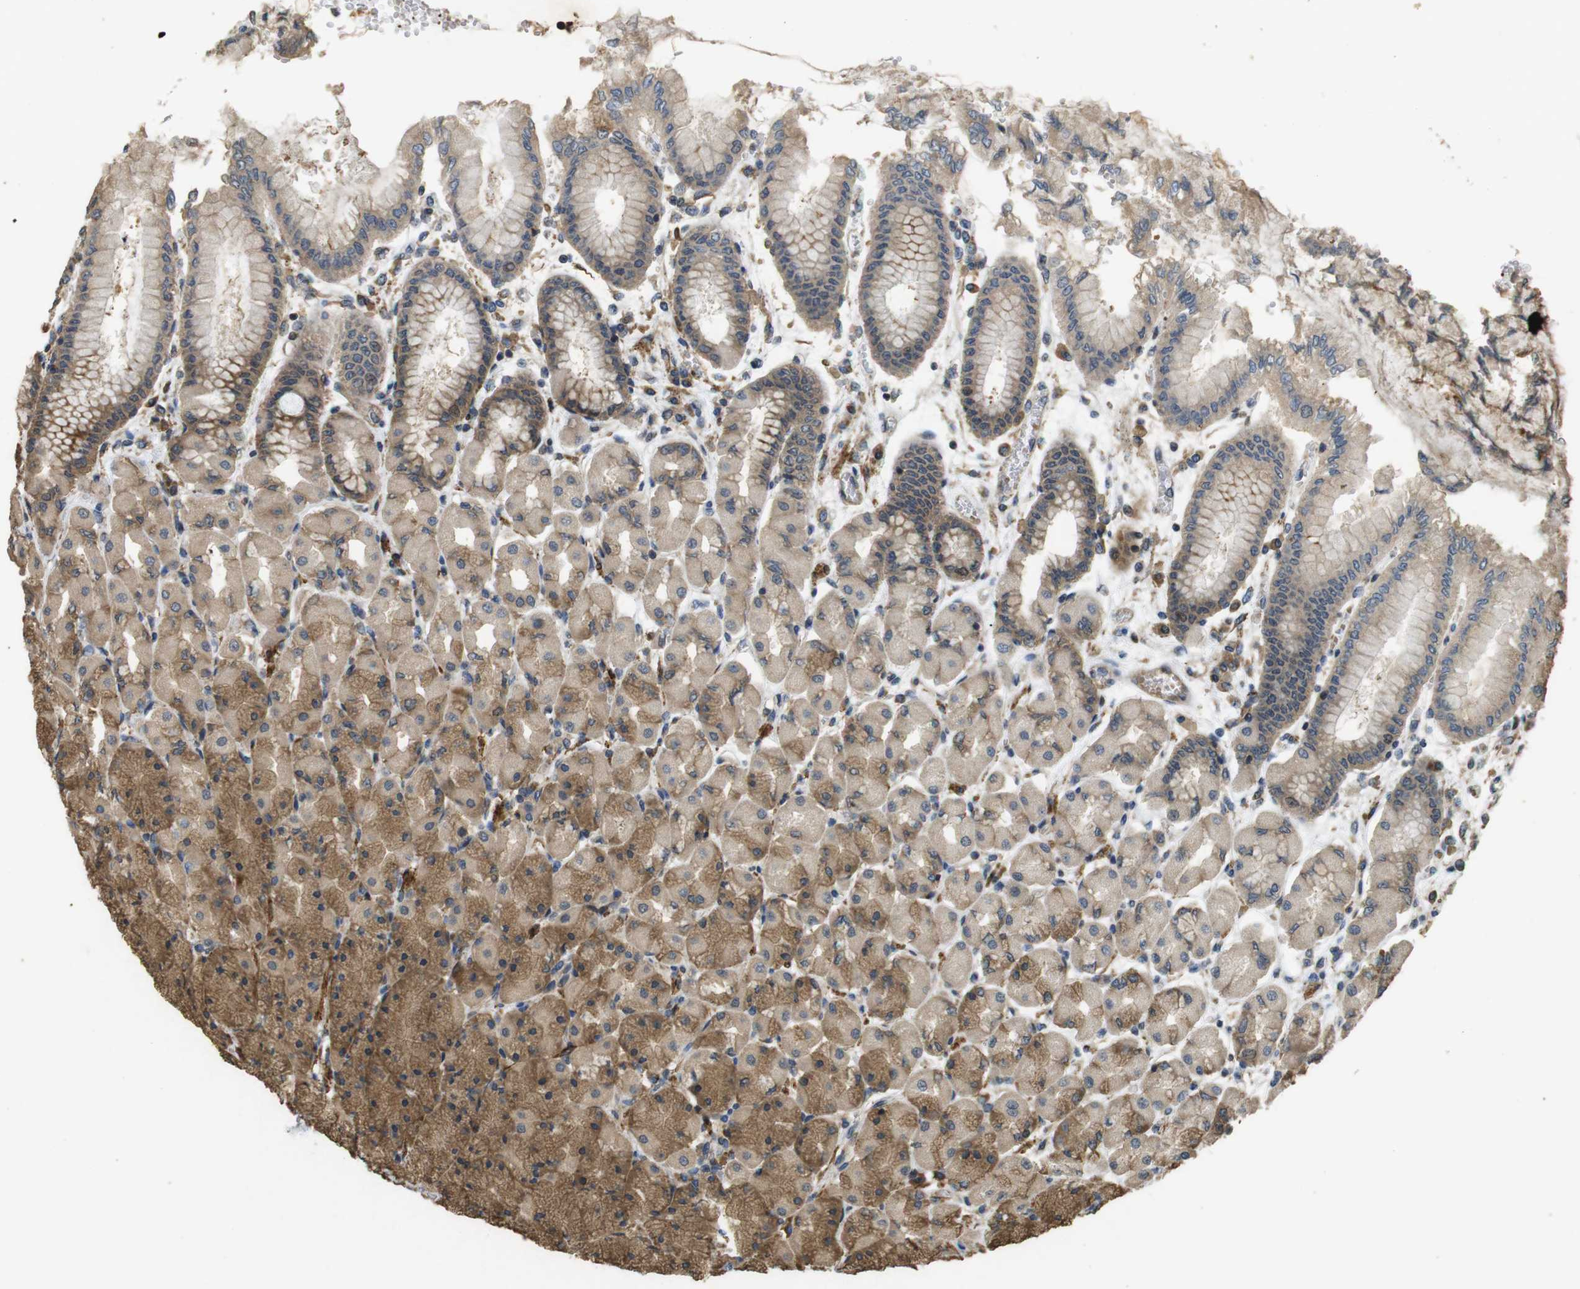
{"staining": {"intensity": "strong", "quantity": "25%-75%", "location": "cytoplasmic/membranous"}, "tissue": "stomach", "cell_type": "Glandular cells", "image_type": "normal", "snomed": [{"axis": "morphology", "description": "Normal tissue, NOS"}, {"axis": "topography", "description": "Stomach, upper"}], "caption": "Stomach stained with IHC displays strong cytoplasmic/membranous staining in approximately 25%-75% of glandular cells. The protein of interest is shown in brown color, while the nuclei are stained blue.", "gene": "BNIP3", "patient": {"sex": "female", "age": 56}}